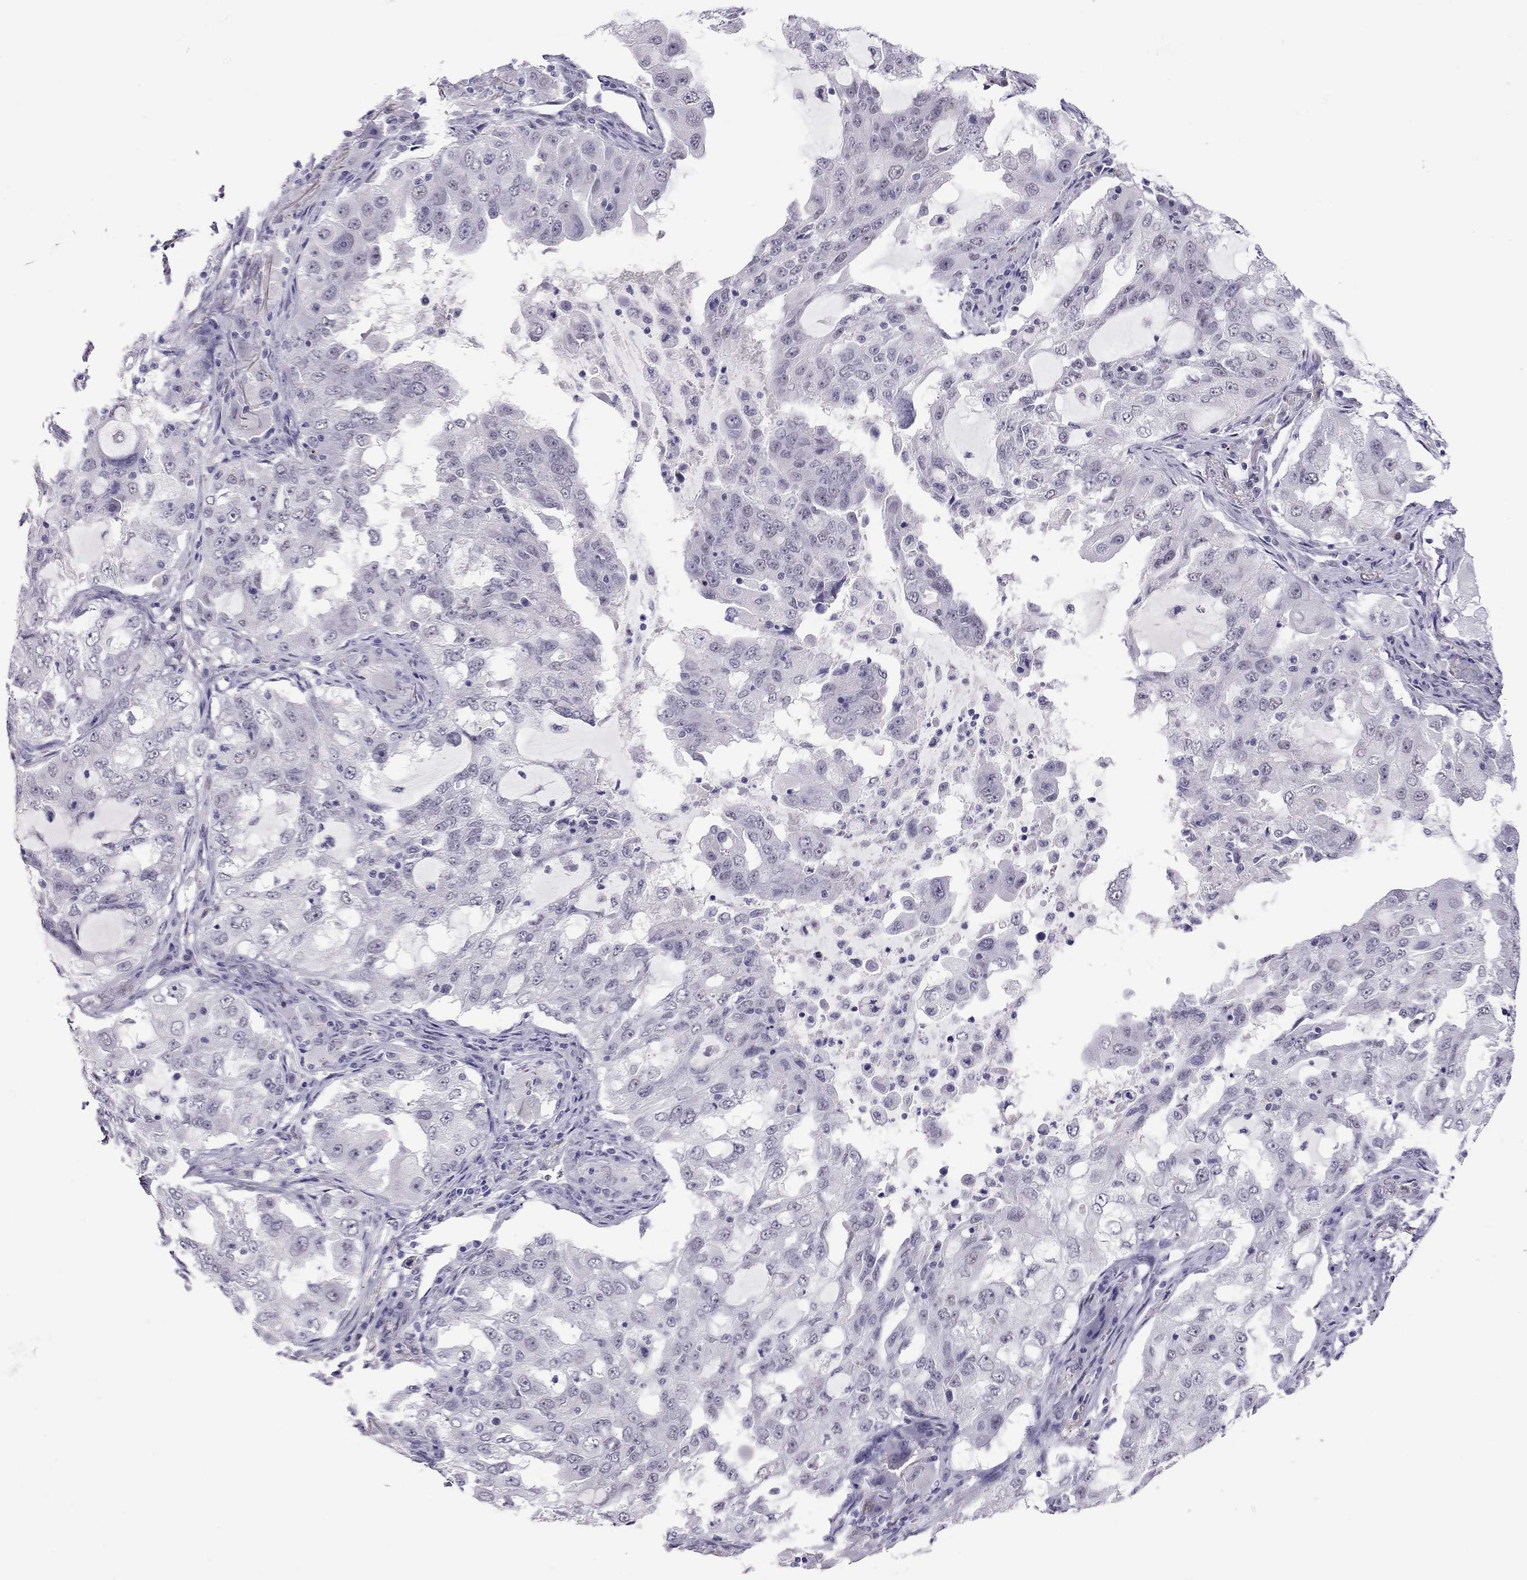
{"staining": {"intensity": "negative", "quantity": "none", "location": "none"}, "tissue": "lung cancer", "cell_type": "Tumor cells", "image_type": "cancer", "snomed": [{"axis": "morphology", "description": "Adenocarcinoma, NOS"}, {"axis": "topography", "description": "Lung"}], "caption": "This is an IHC micrograph of adenocarcinoma (lung). There is no positivity in tumor cells.", "gene": "CHRNB3", "patient": {"sex": "female", "age": 61}}